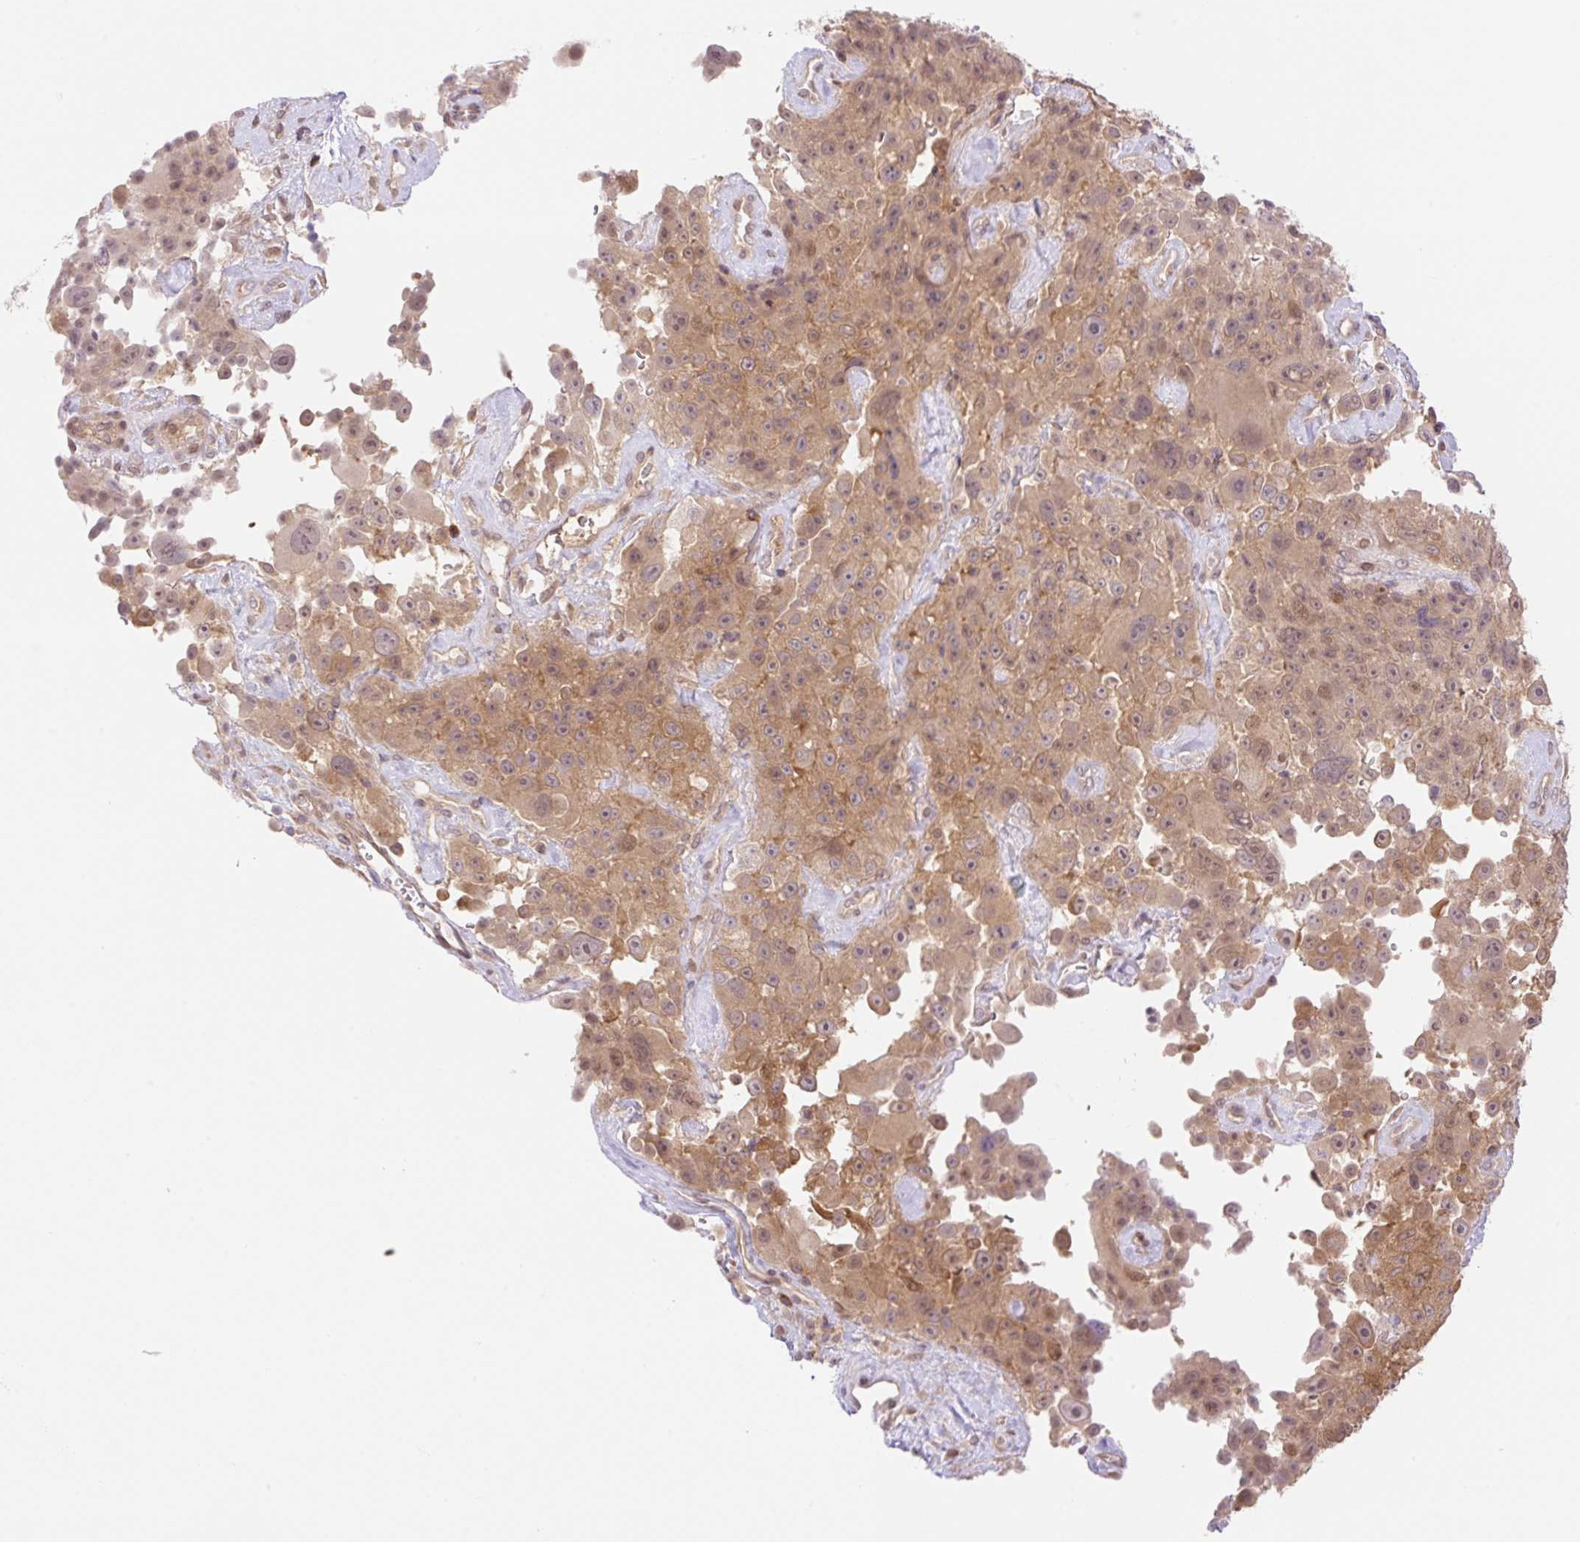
{"staining": {"intensity": "moderate", "quantity": ">75%", "location": "cytoplasmic/membranous,nuclear"}, "tissue": "melanoma", "cell_type": "Tumor cells", "image_type": "cancer", "snomed": [{"axis": "morphology", "description": "Malignant melanoma, Metastatic site"}, {"axis": "topography", "description": "Lymph node"}], "caption": "A histopathology image showing moderate cytoplasmic/membranous and nuclear expression in approximately >75% of tumor cells in melanoma, as visualized by brown immunohistochemical staining.", "gene": "VPS25", "patient": {"sex": "male", "age": 62}}